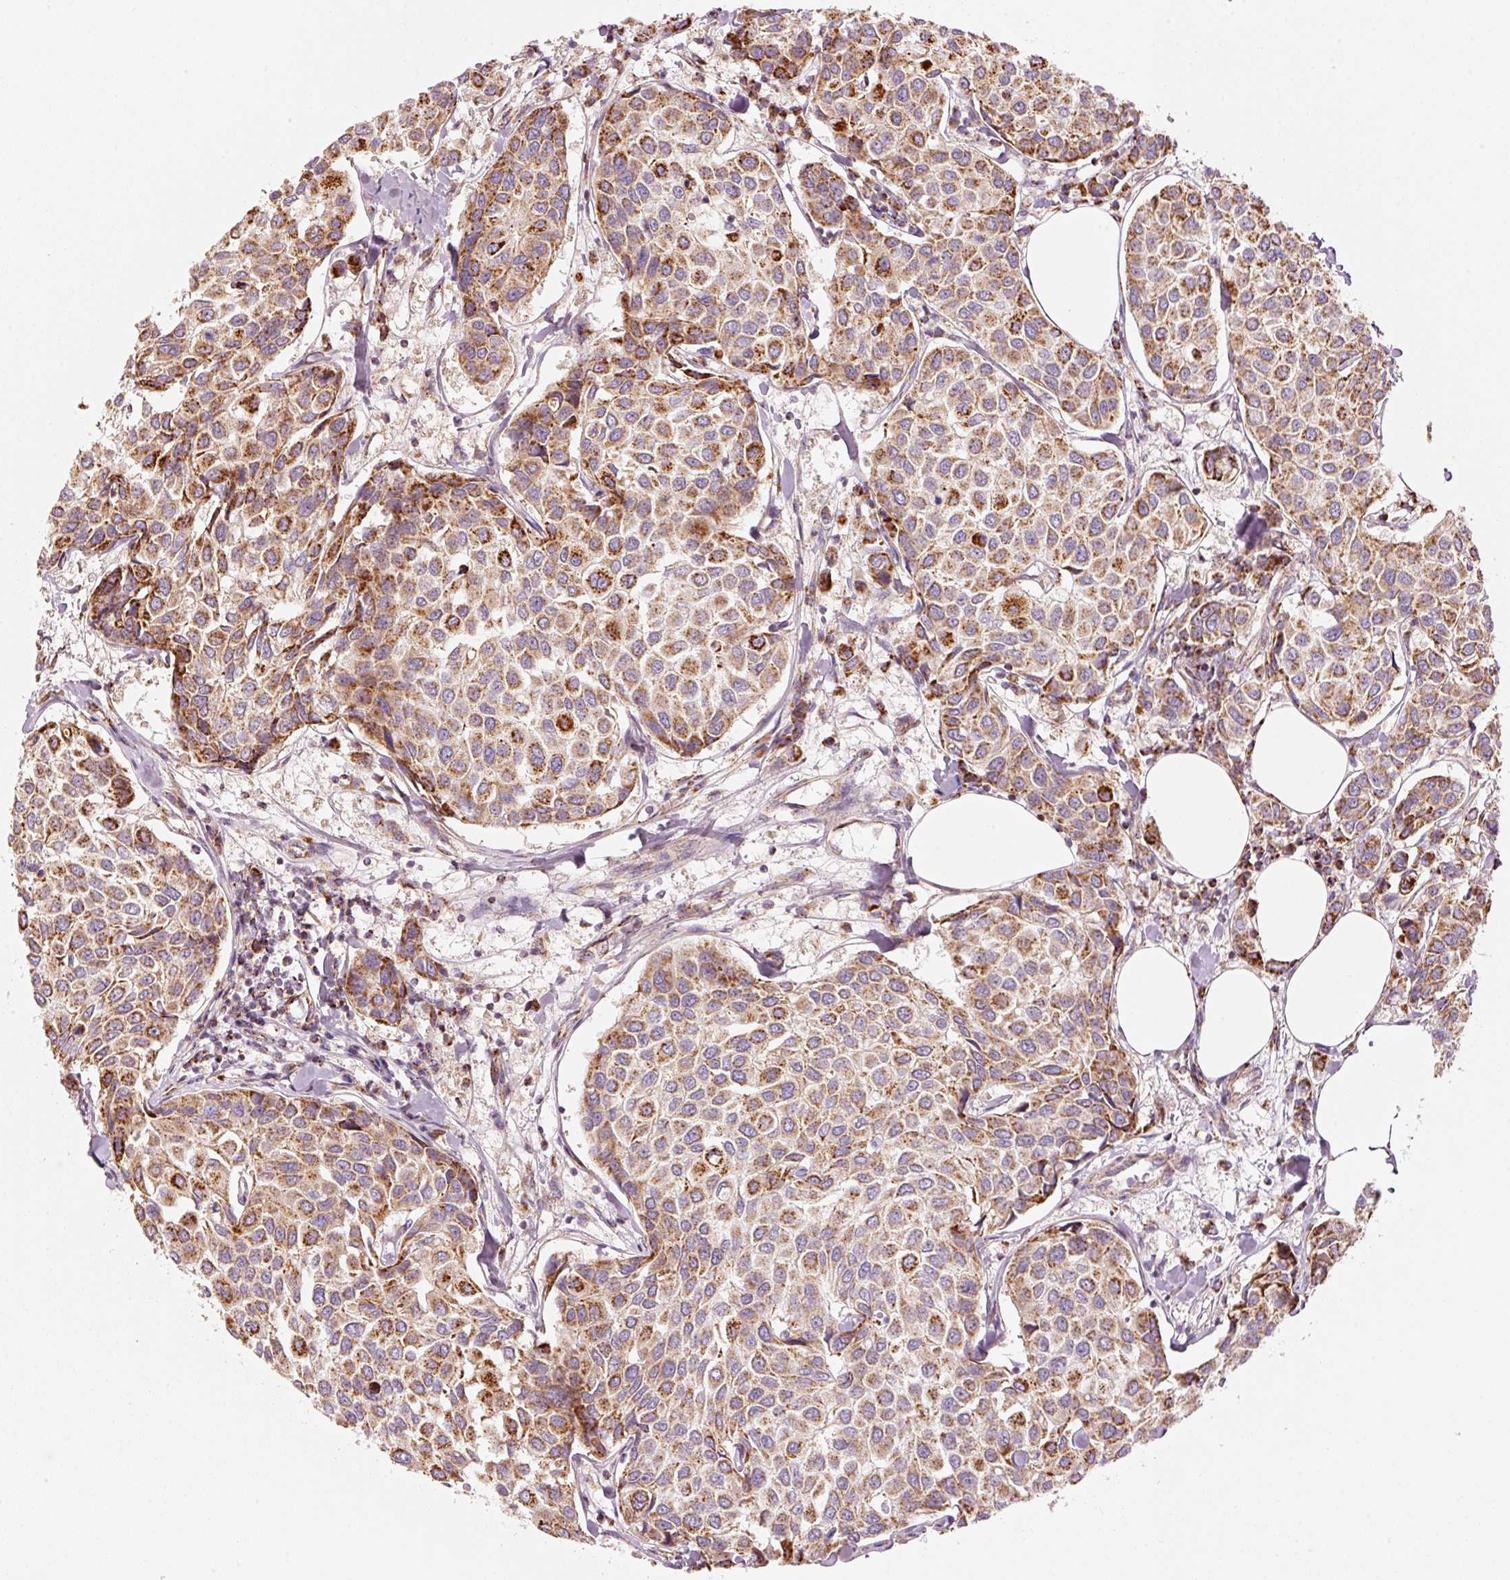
{"staining": {"intensity": "moderate", "quantity": ">75%", "location": "cytoplasmic/membranous"}, "tissue": "breast cancer", "cell_type": "Tumor cells", "image_type": "cancer", "snomed": [{"axis": "morphology", "description": "Duct carcinoma"}, {"axis": "topography", "description": "Breast"}], "caption": "This micrograph displays immunohistochemistry staining of breast cancer (infiltrating ductal carcinoma), with medium moderate cytoplasmic/membranous positivity in approximately >75% of tumor cells.", "gene": "C17orf98", "patient": {"sex": "female", "age": 55}}